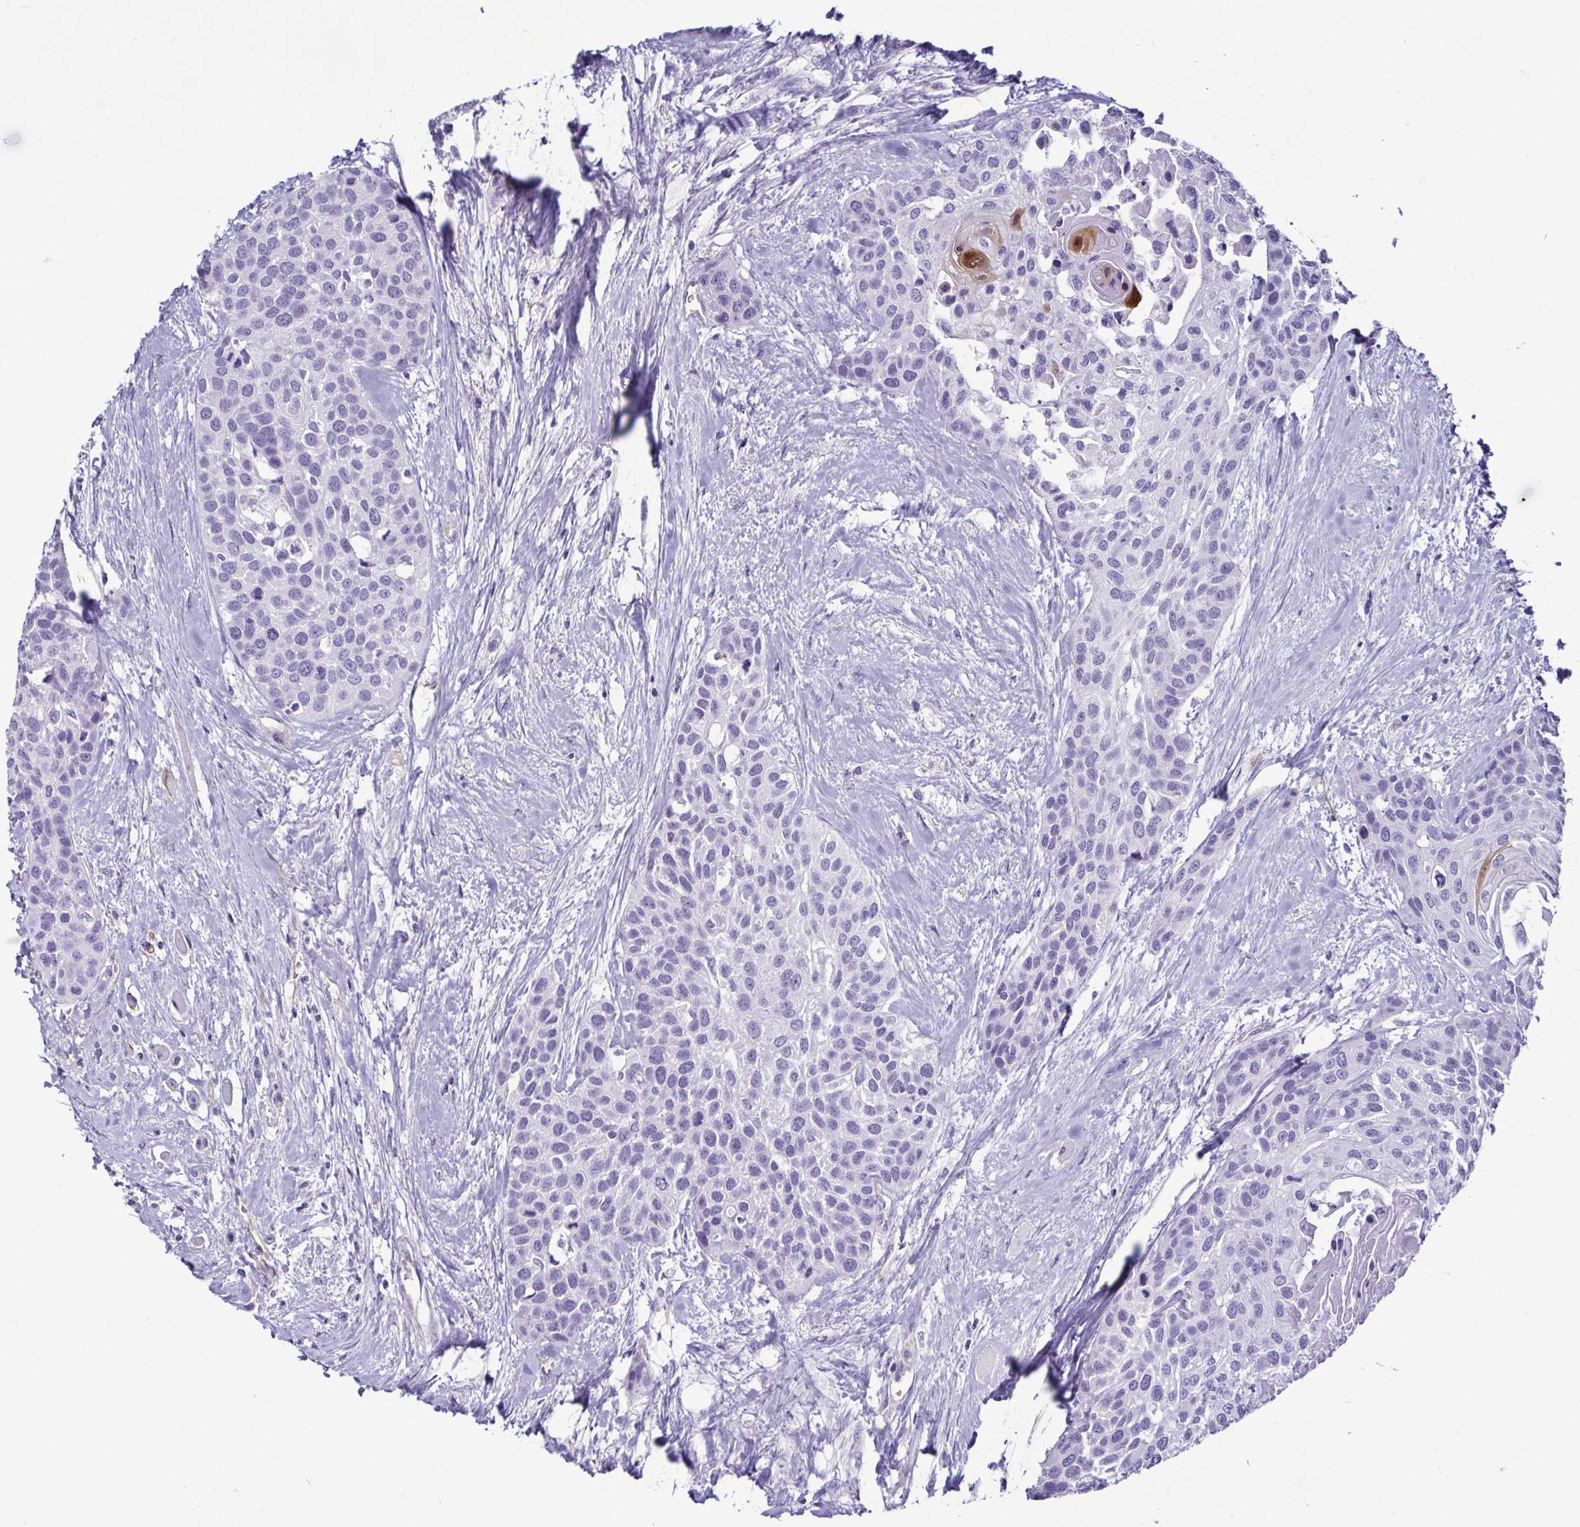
{"staining": {"intensity": "moderate", "quantity": "<25%", "location": "nuclear"}, "tissue": "head and neck cancer", "cell_type": "Tumor cells", "image_type": "cancer", "snomed": [{"axis": "morphology", "description": "Squamous cell carcinoma, NOS"}, {"axis": "topography", "description": "Head-Neck"}], "caption": "Protein positivity by IHC exhibits moderate nuclear positivity in approximately <25% of tumor cells in head and neck cancer.", "gene": "CASP14", "patient": {"sex": "female", "age": 50}}